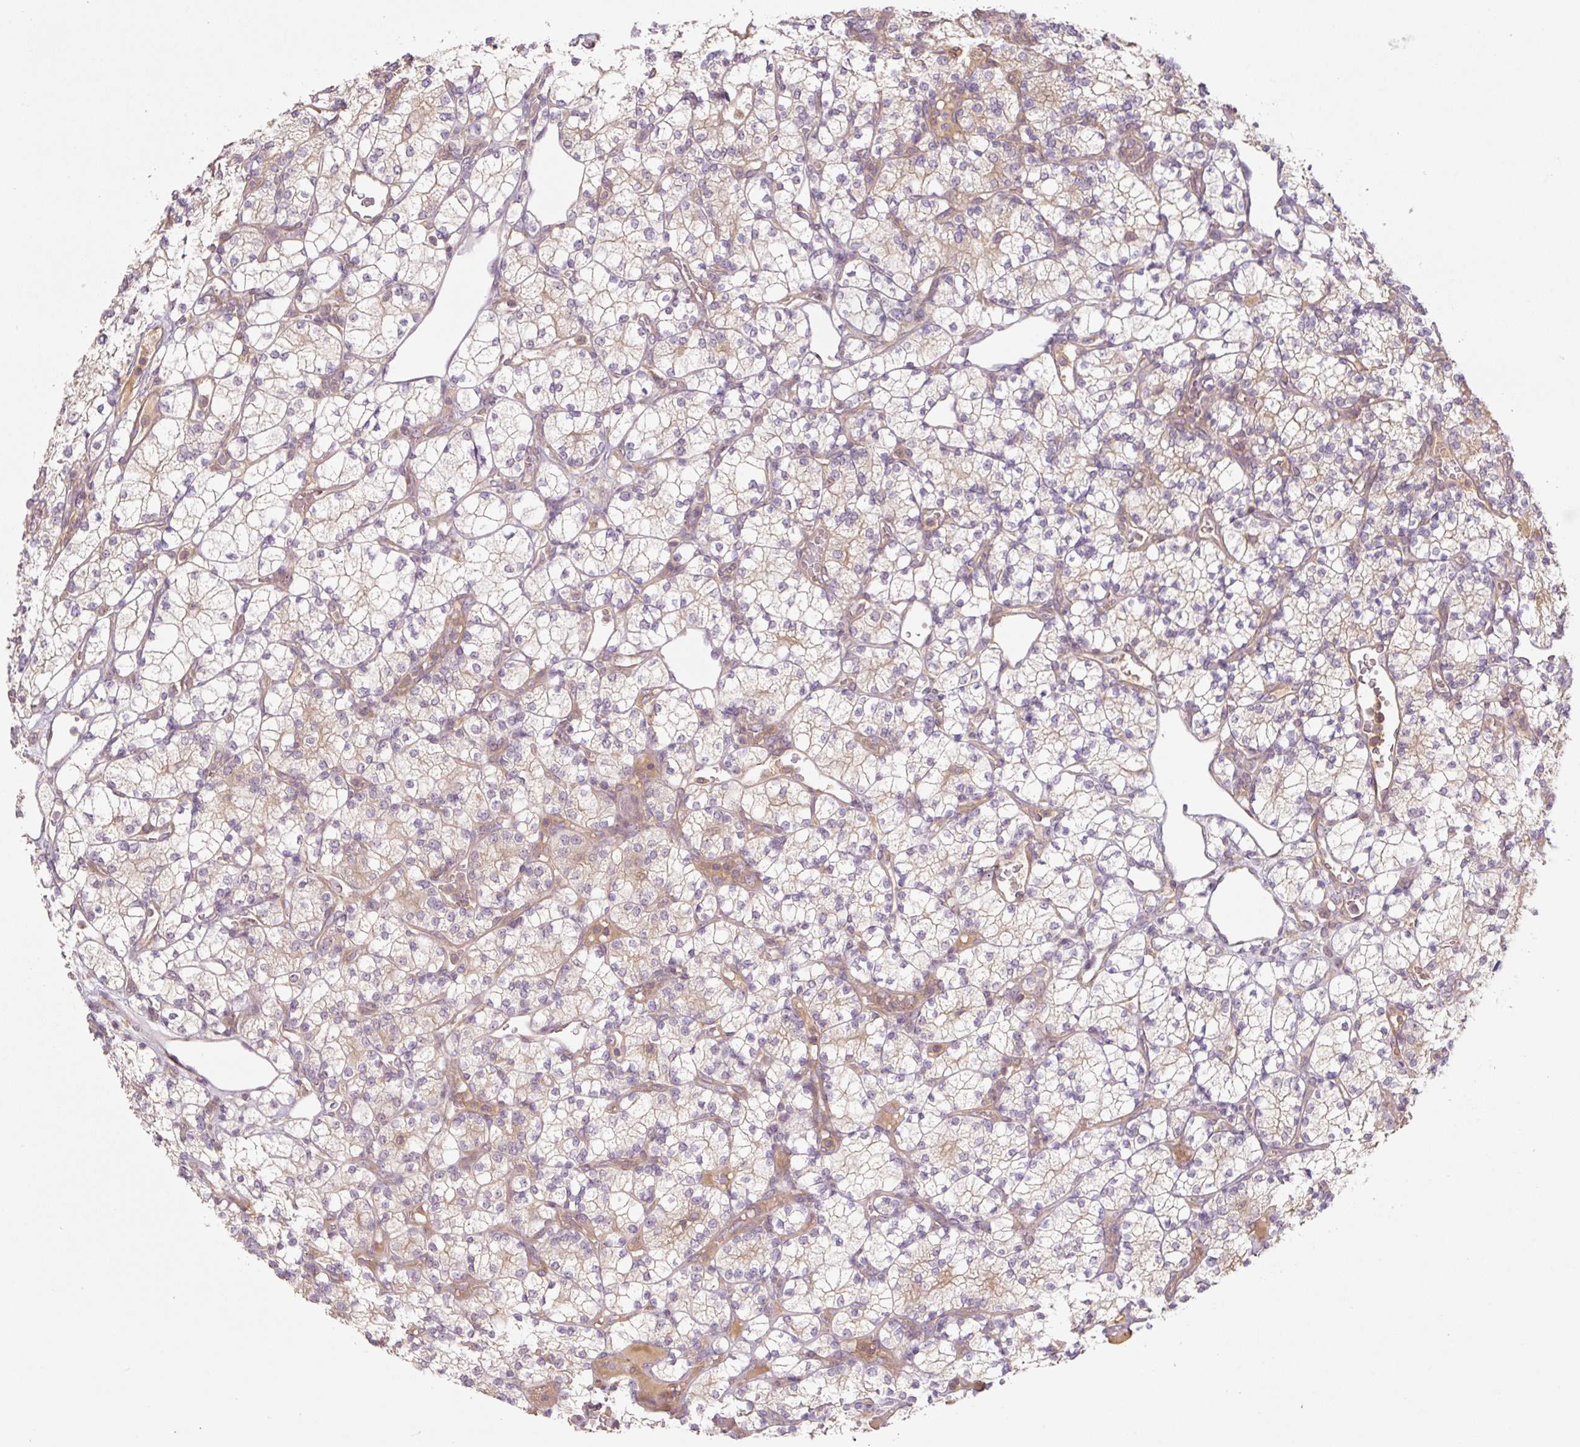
{"staining": {"intensity": "negative", "quantity": "none", "location": "none"}, "tissue": "renal cancer", "cell_type": "Tumor cells", "image_type": "cancer", "snomed": [{"axis": "morphology", "description": "Adenocarcinoma, NOS"}, {"axis": "topography", "description": "Kidney"}], "caption": "Adenocarcinoma (renal) stained for a protein using immunohistochemistry (IHC) reveals no positivity tumor cells.", "gene": "C2orf73", "patient": {"sex": "male", "age": 77}}